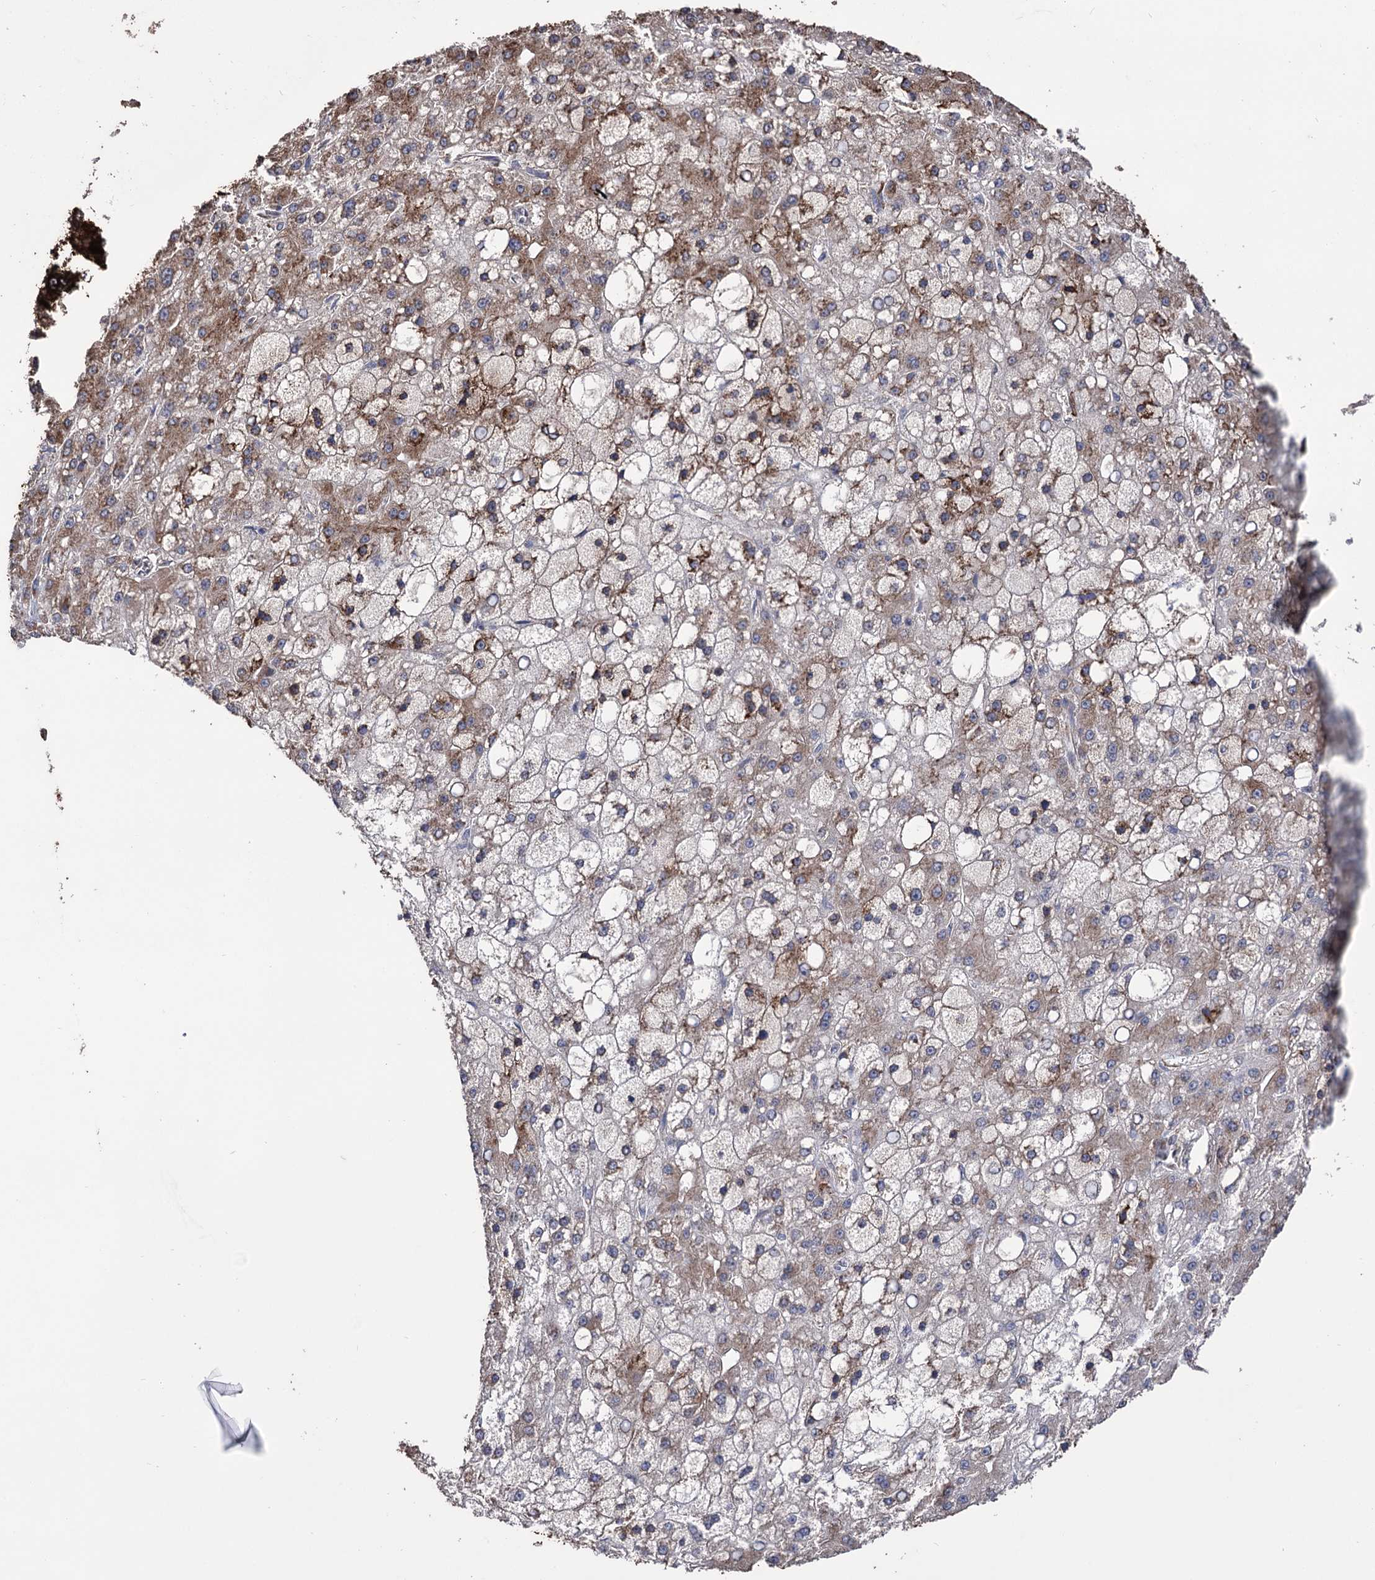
{"staining": {"intensity": "moderate", "quantity": ">75%", "location": "cytoplasmic/membranous"}, "tissue": "liver cancer", "cell_type": "Tumor cells", "image_type": "cancer", "snomed": [{"axis": "morphology", "description": "Carcinoma, Hepatocellular, NOS"}, {"axis": "topography", "description": "Liver"}], "caption": "Immunohistochemistry (DAB) staining of human liver cancer reveals moderate cytoplasmic/membranous protein expression in about >75% of tumor cells.", "gene": "CDAN1", "patient": {"sex": "male", "age": 67}}